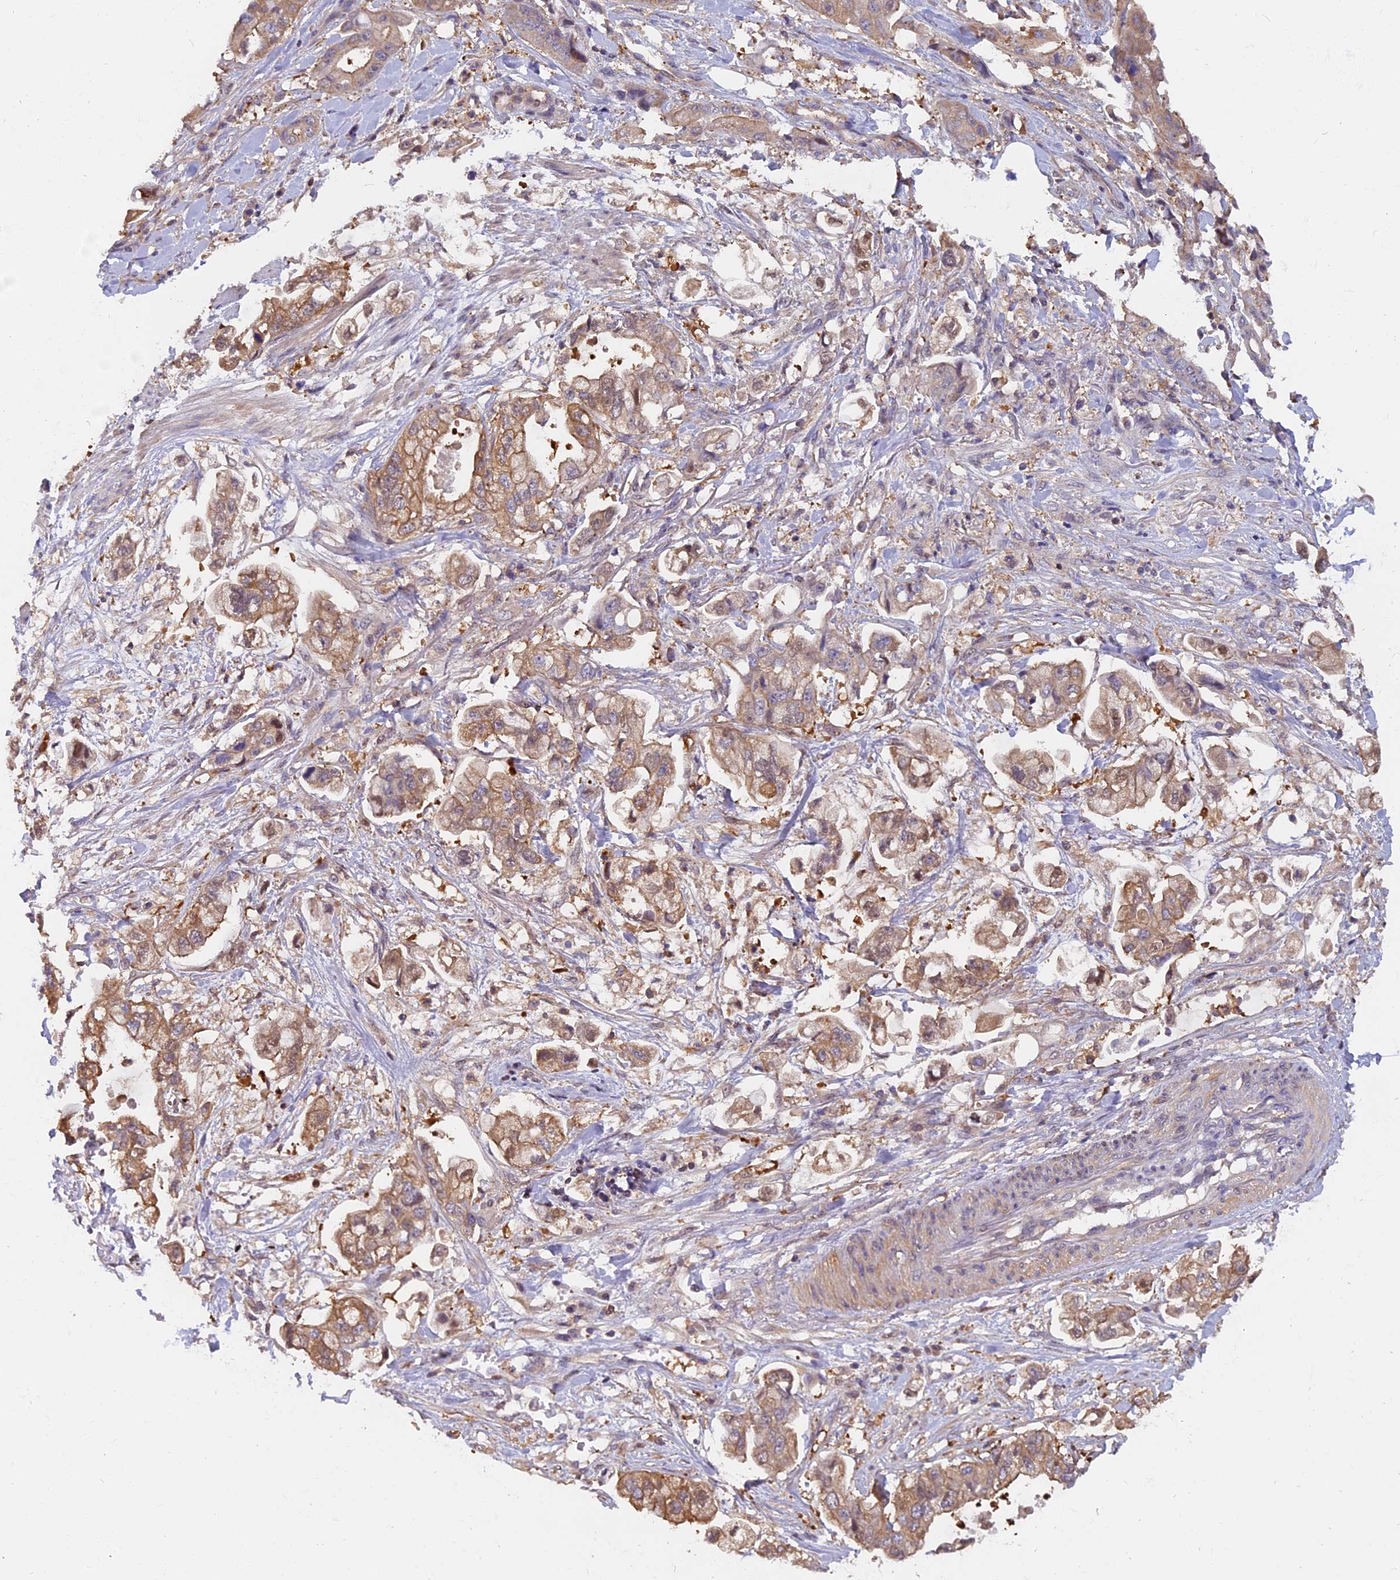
{"staining": {"intensity": "moderate", "quantity": ">75%", "location": "cytoplasmic/membranous"}, "tissue": "stomach cancer", "cell_type": "Tumor cells", "image_type": "cancer", "snomed": [{"axis": "morphology", "description": "Adenocarcinoma, NOS"}, {"axis": "topography", "description": "Stomach"}], "caption": "Immunohistochemical staining of stomach cancer shows medium levels of moderate cytoplasmic/membranous protein expression in about >75% of tumor cells.", "gene": "FAM118B", "patient": {"sex": "male", "age": 62}}